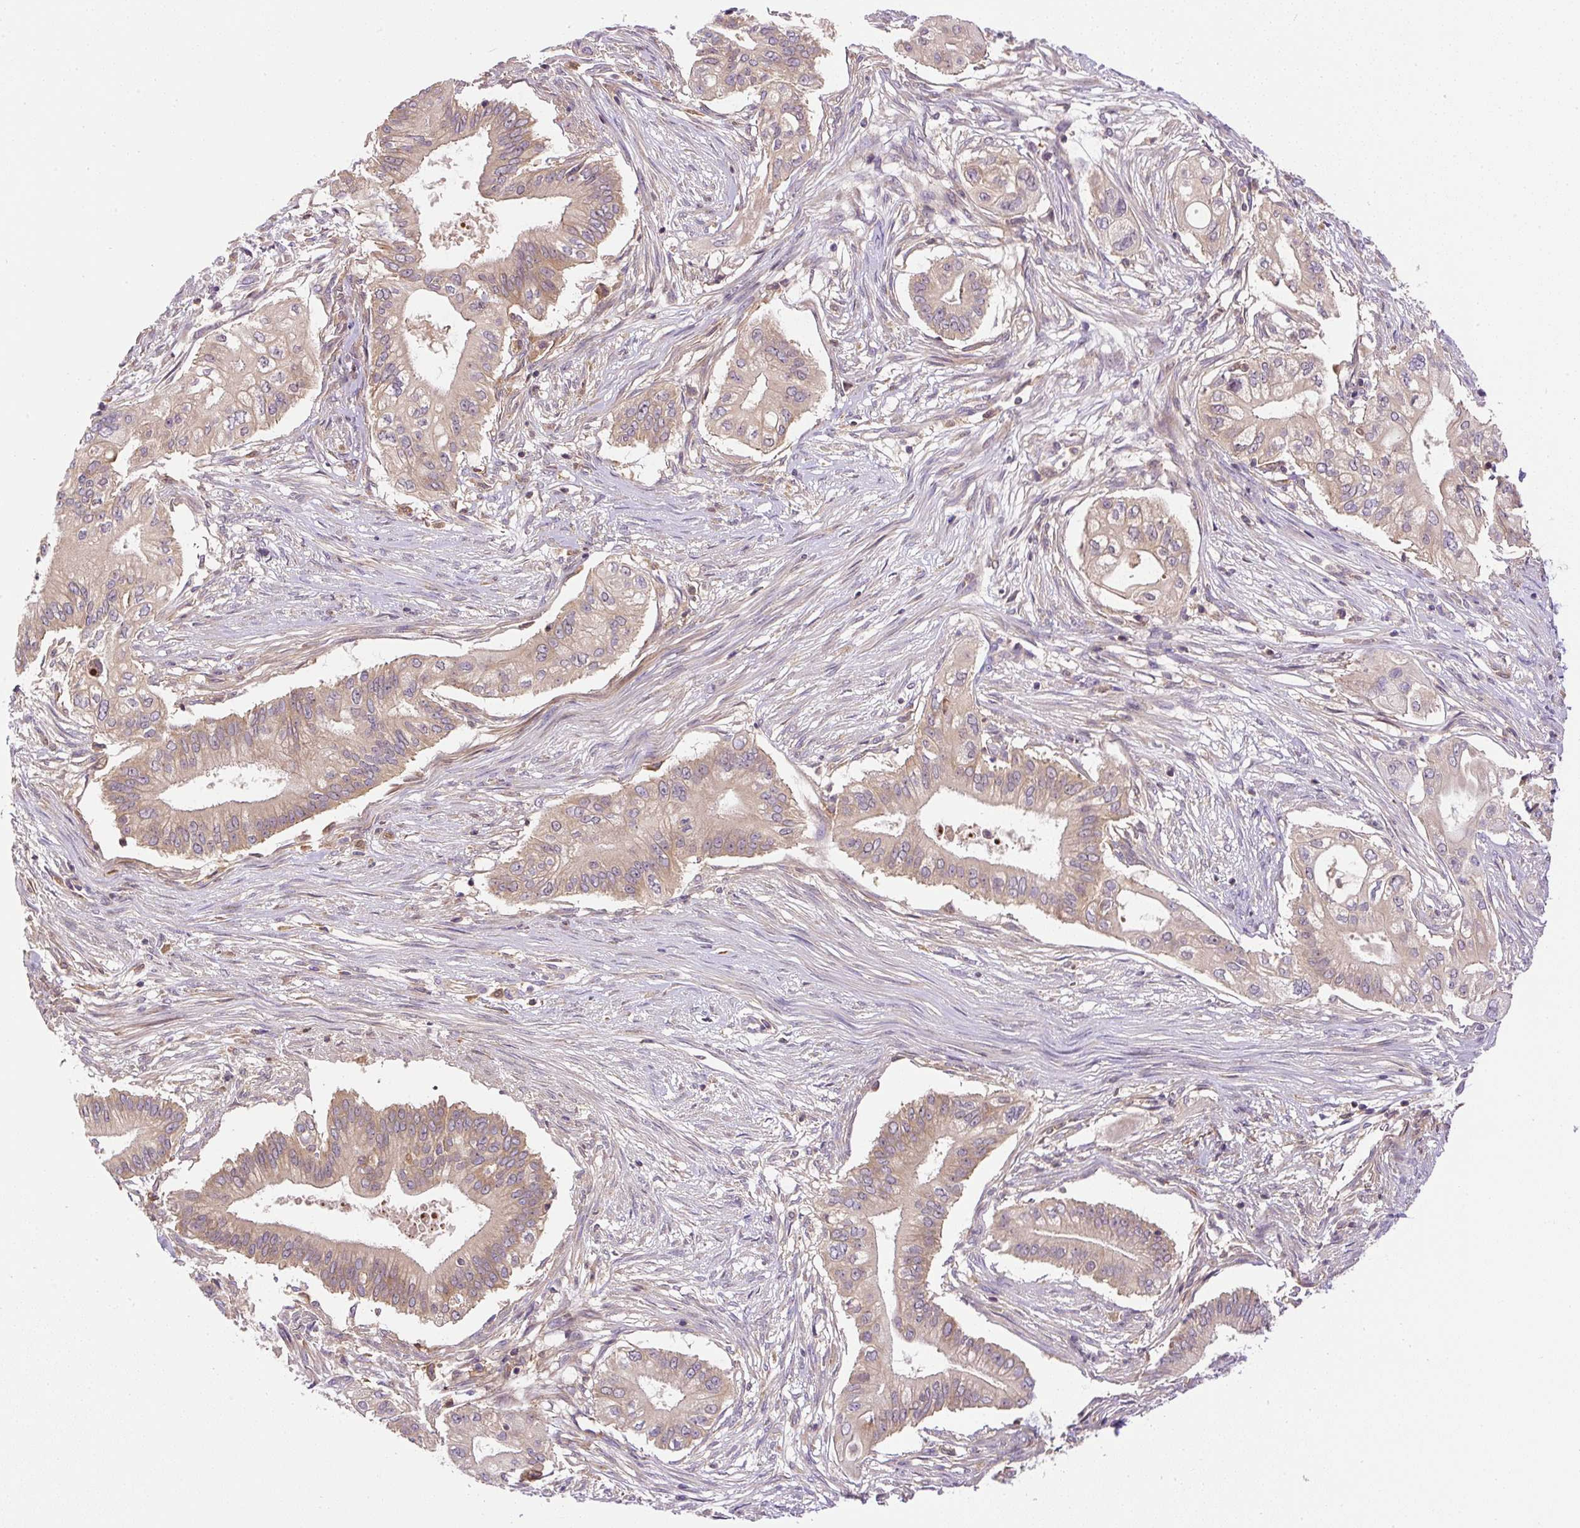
{"staining": {"intensity": "weak", "quantity": ">75%", "location": "cytoplasmic/membranous"}, "tissue": "pancreatic cancer", "cell_type": "Tumor cells", "image_type": "cancer", "snomed": [{"axis": "morphology", "description": "Adenocarcinoma, NOS"}, {"axis": "topography", "description": "Pancreas"}], "caption": "Immunohistochemistry (IHC) of pancreatic adenocarcinoma exhibits low levels of weak cytoplasmic/membranous expression in about >75% of tumor cells.", "gene": "CCDC28A", "patient": {"sex": "female", "age": 68}}